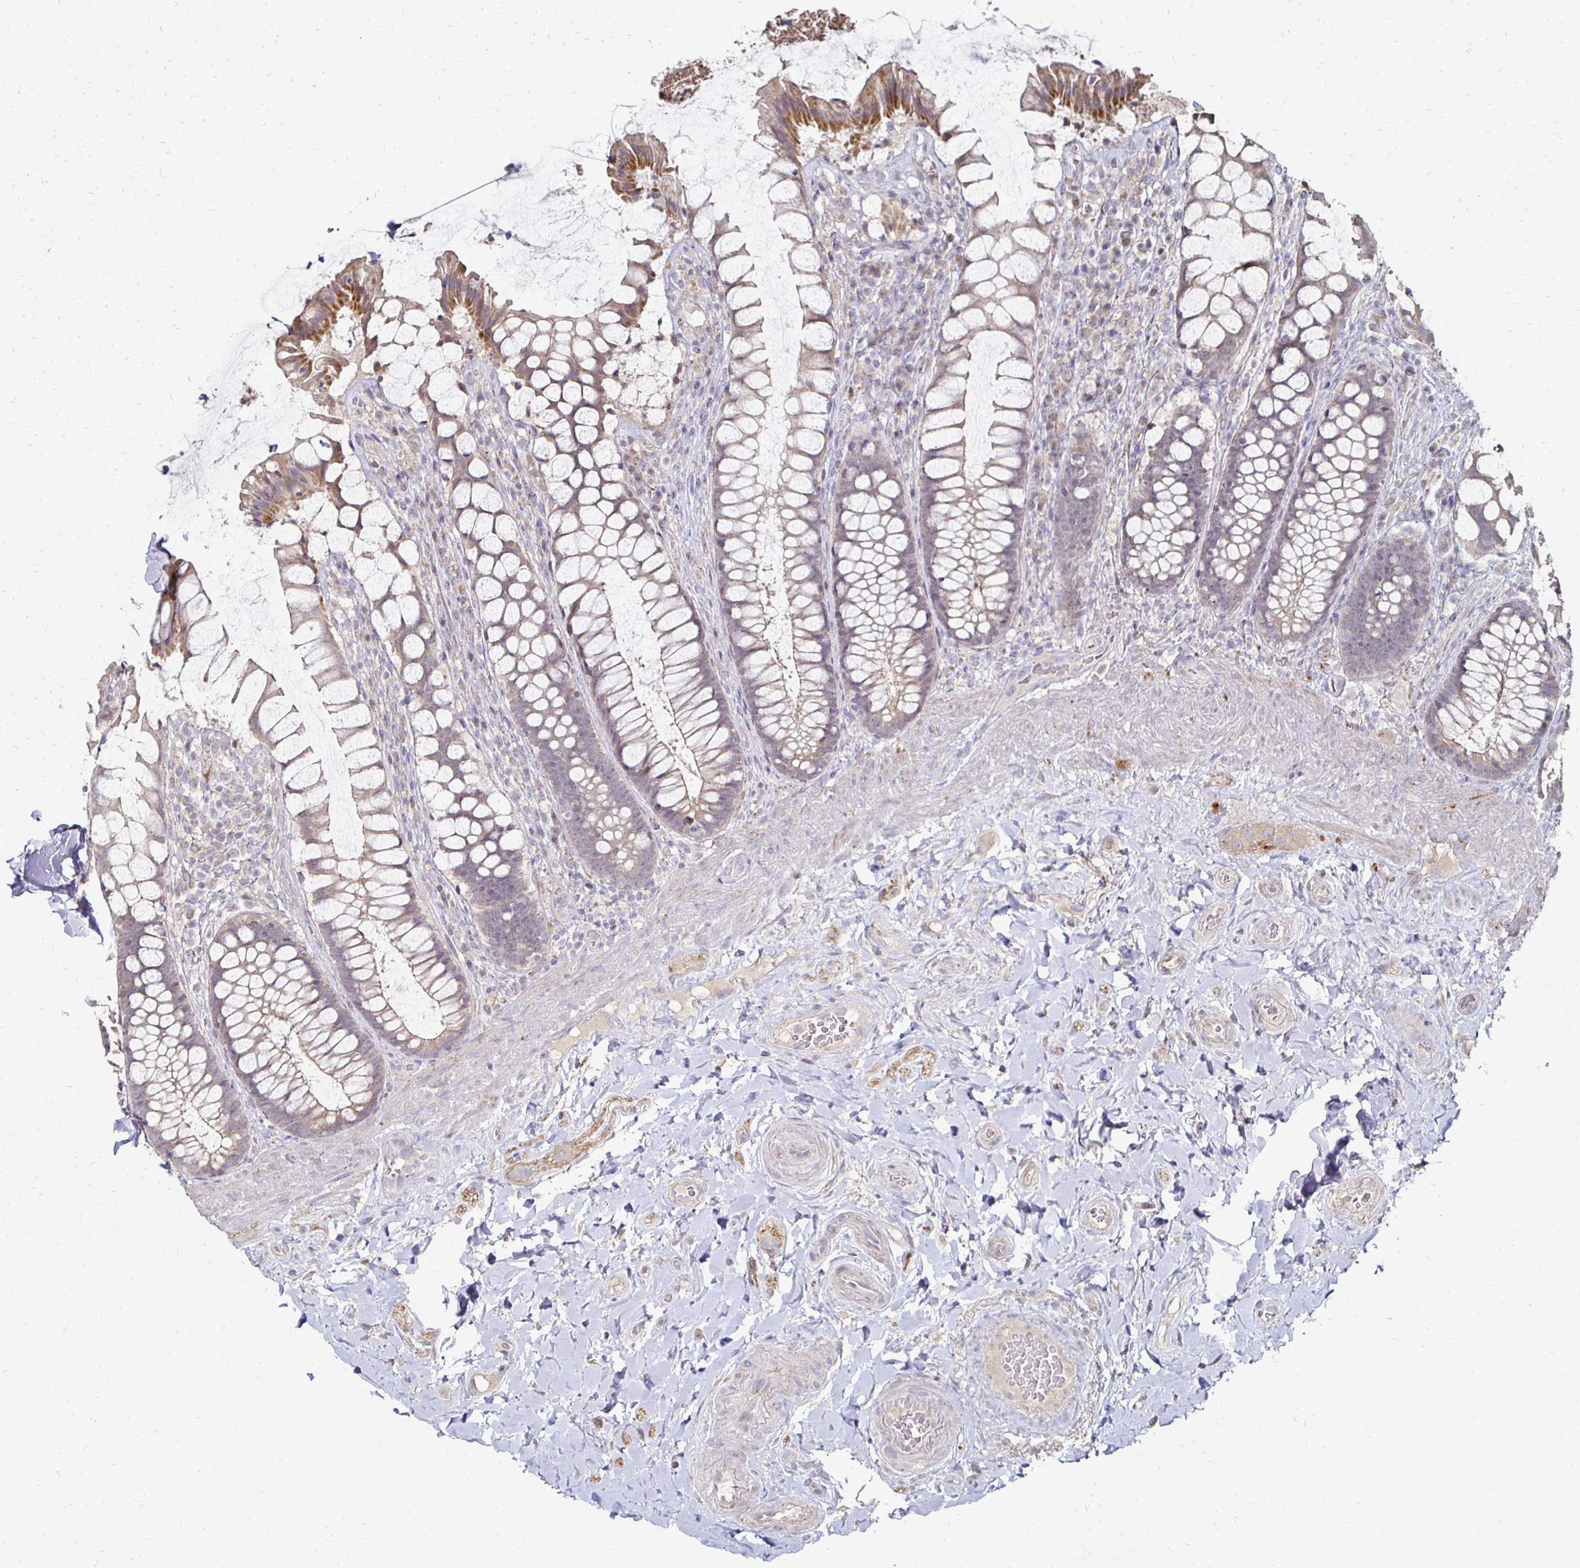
{"staining": {"intensity": "moderate", "quantity": "<25%", "location": "cytoplasmic/membranous"}, "tissue": "rectum", "cell_type": "Glandular cells", "image_type": "normal", "snomed": [{"axis": "morphology", "description": "Normal tissue, NOS"}, {"axis": "topography", "description": "Rectum"}], "caption": "High-magnification brightfield microscopy of normal rectum stained with DAB (3,3'-diaminobenzidine) (brown) and counterstained with hematoxylin (blue). glandular cells exhibit moderate cytoplasmic/membranous expression is present in approximately<25% of cells. (brown staining indicates protein expression, while blue staining denotes nuclei).", "gene": "ZNF727", "patient": {"sex": "female", "age": 58}}